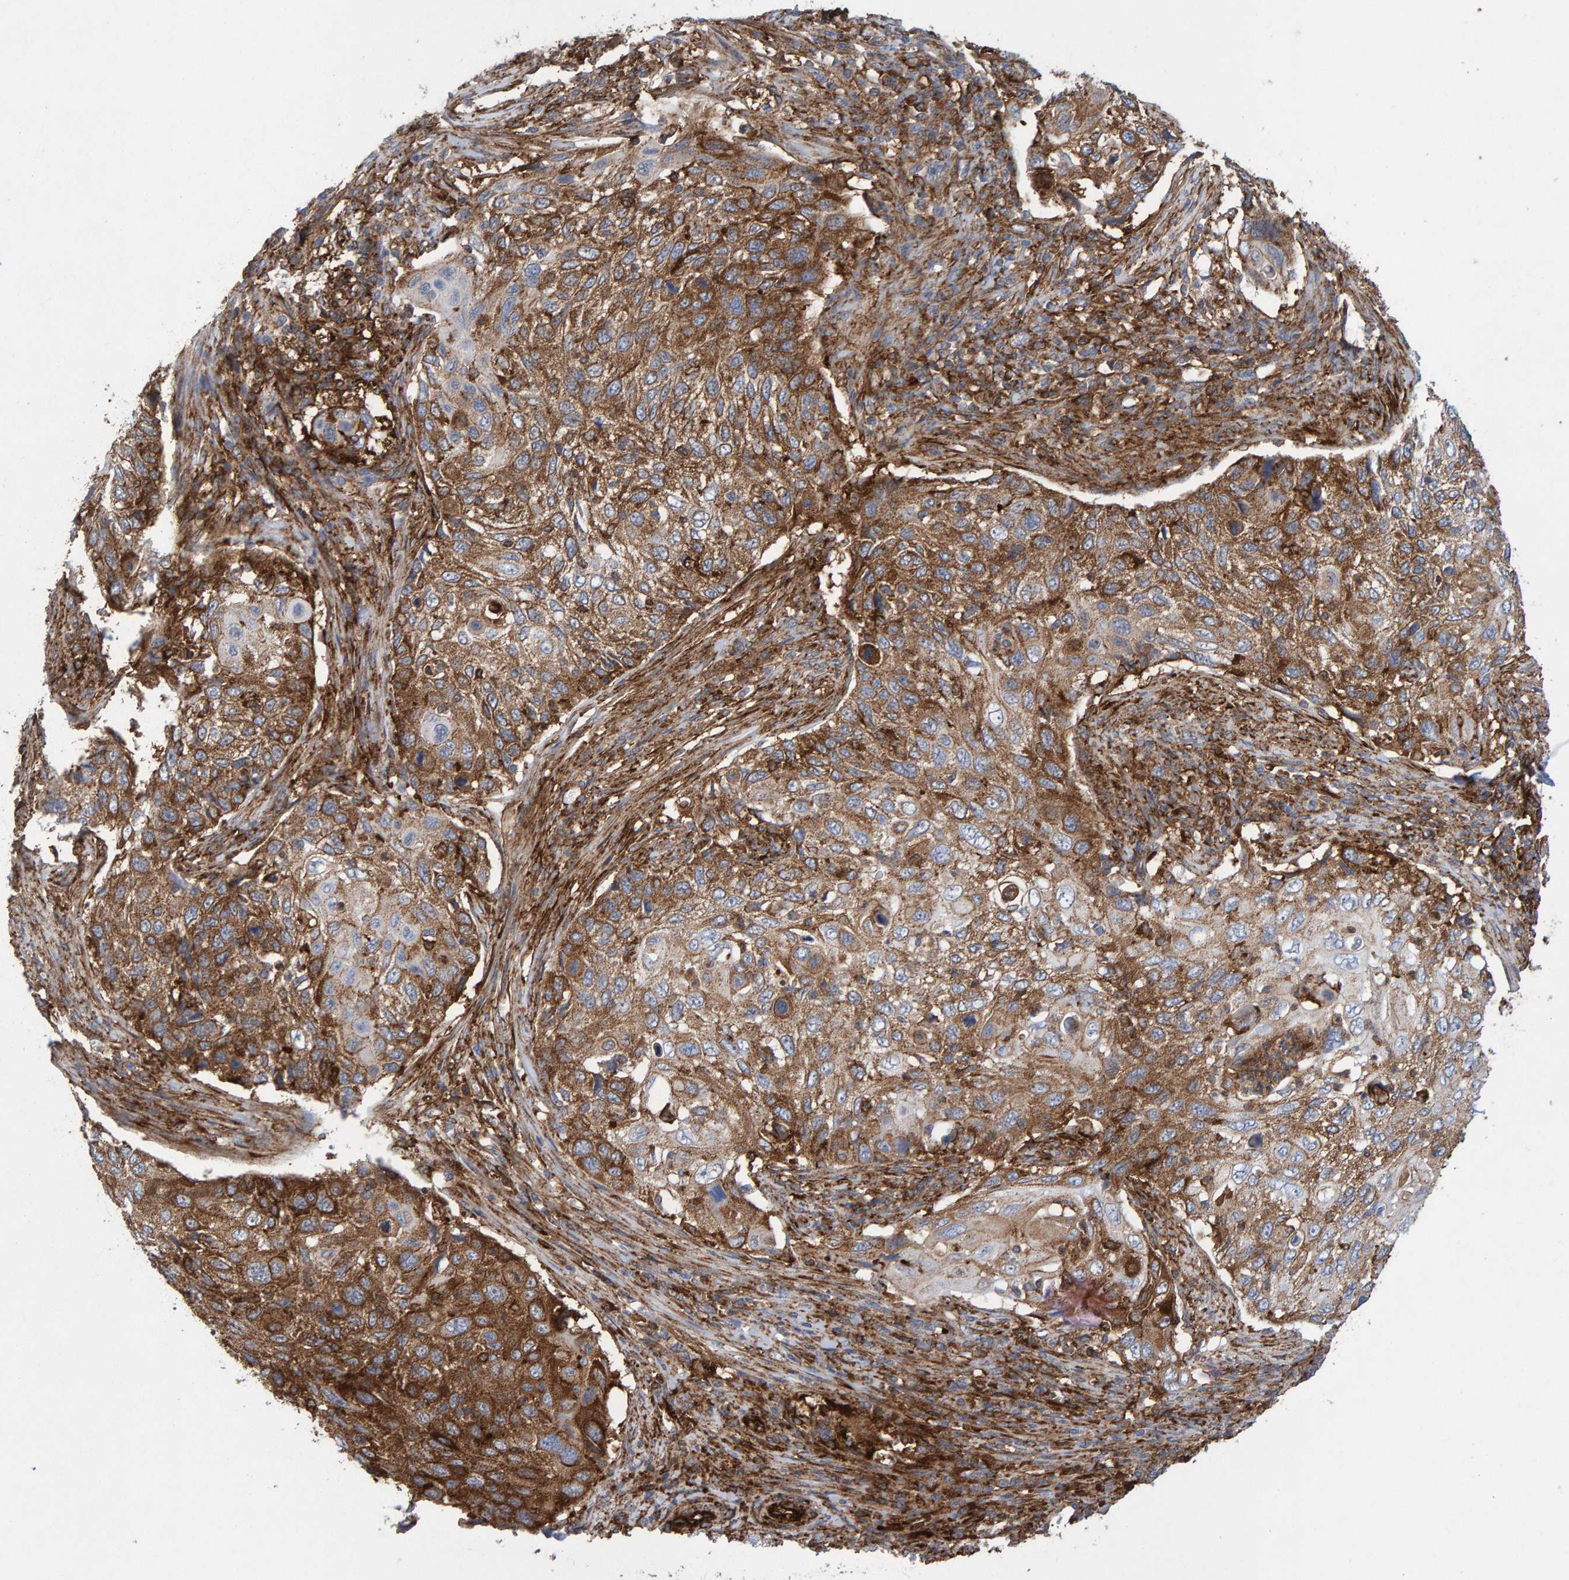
{"staining": {"intensity": "strong", "quantity": ">75%", "location": "cytoplasmic/membranous"}, "tissue": "cervical cancer", "cell_type": "Tumor cells", "image_type": "cancer", "snomed": [{"axis": "morphology", "description": "Squamous cell carcinoma, NOS"}, {"axis": "topography", "description": "Cervix"}], "caption": "DAB (3,3'-diaminobenzidine) immunohistochemical staining of squamous cell carcinoma (cervical) reveals strong cytoplasmic/membranous protein positivity in approximately >75% of tumor cells. Using DAB (brown) and hematoxylin (blue) stains, captured at high magnification using brightfield microscopy.", "gene": "MVP", "patient": {"sex": "female", "age": 70}}